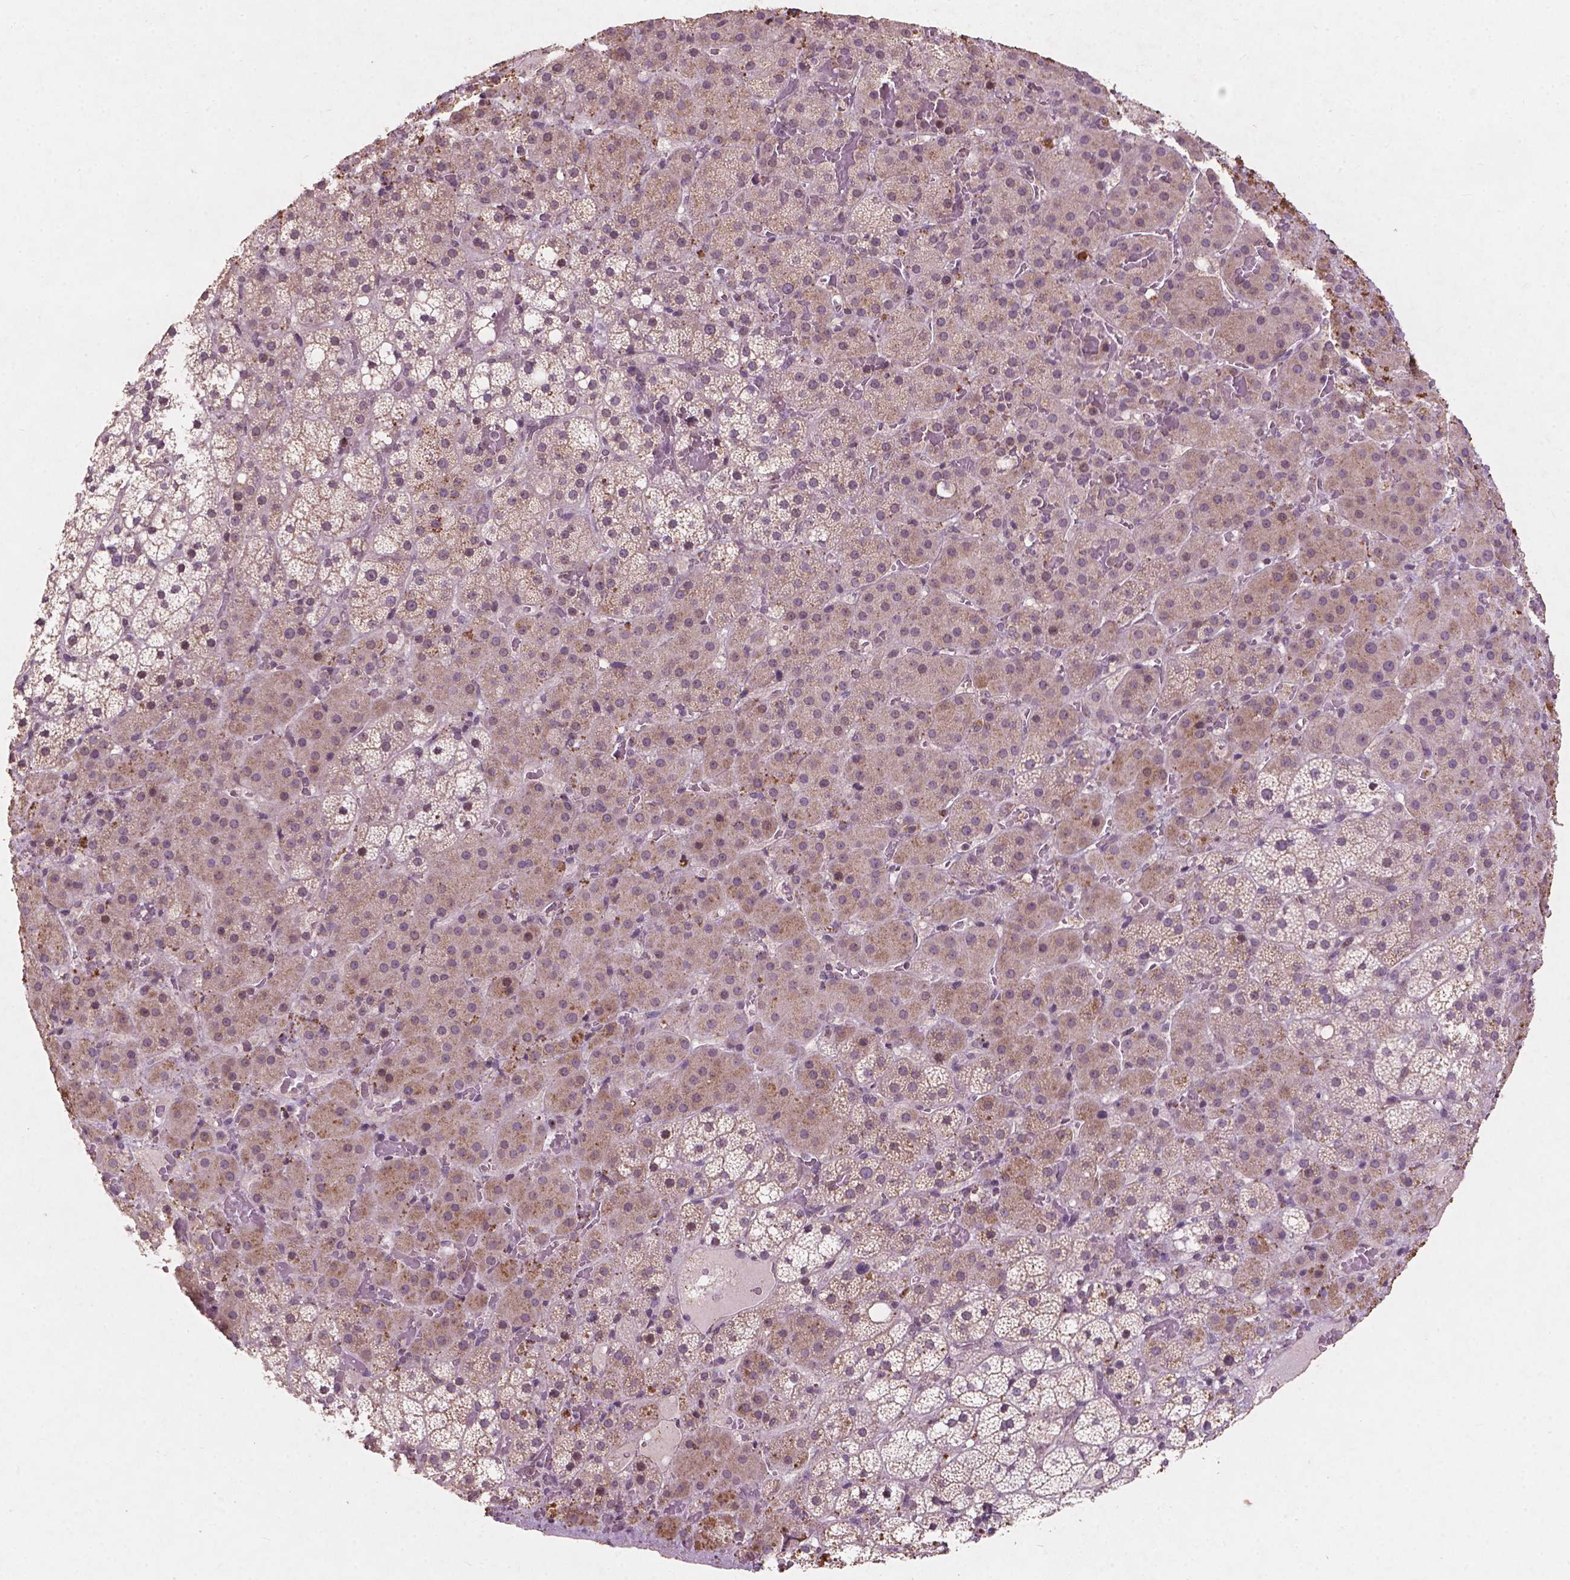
{"staining": {"intensity": "moderate", "quantity": "<25%", "location": "cytoplasmic/membranous"}, "tissue": "adrenal gland", "cell_type": "Glandular cells", "image_type": "normal", "snomed": [{"axis": "morphology", "description": "Normal tissue, NOS"}, {"axis": "topography", "description": "Adrenal gland"}], "caption": "A brown stain highlights moderate cytoplasmic/membranous expression of a protein in glandular cells of benign adrenal gland. (Brightfield microscopy of DAB IHC at high magnification).", "gene": "SMAD2", "patient": {"sex": "male", "age": 53}}